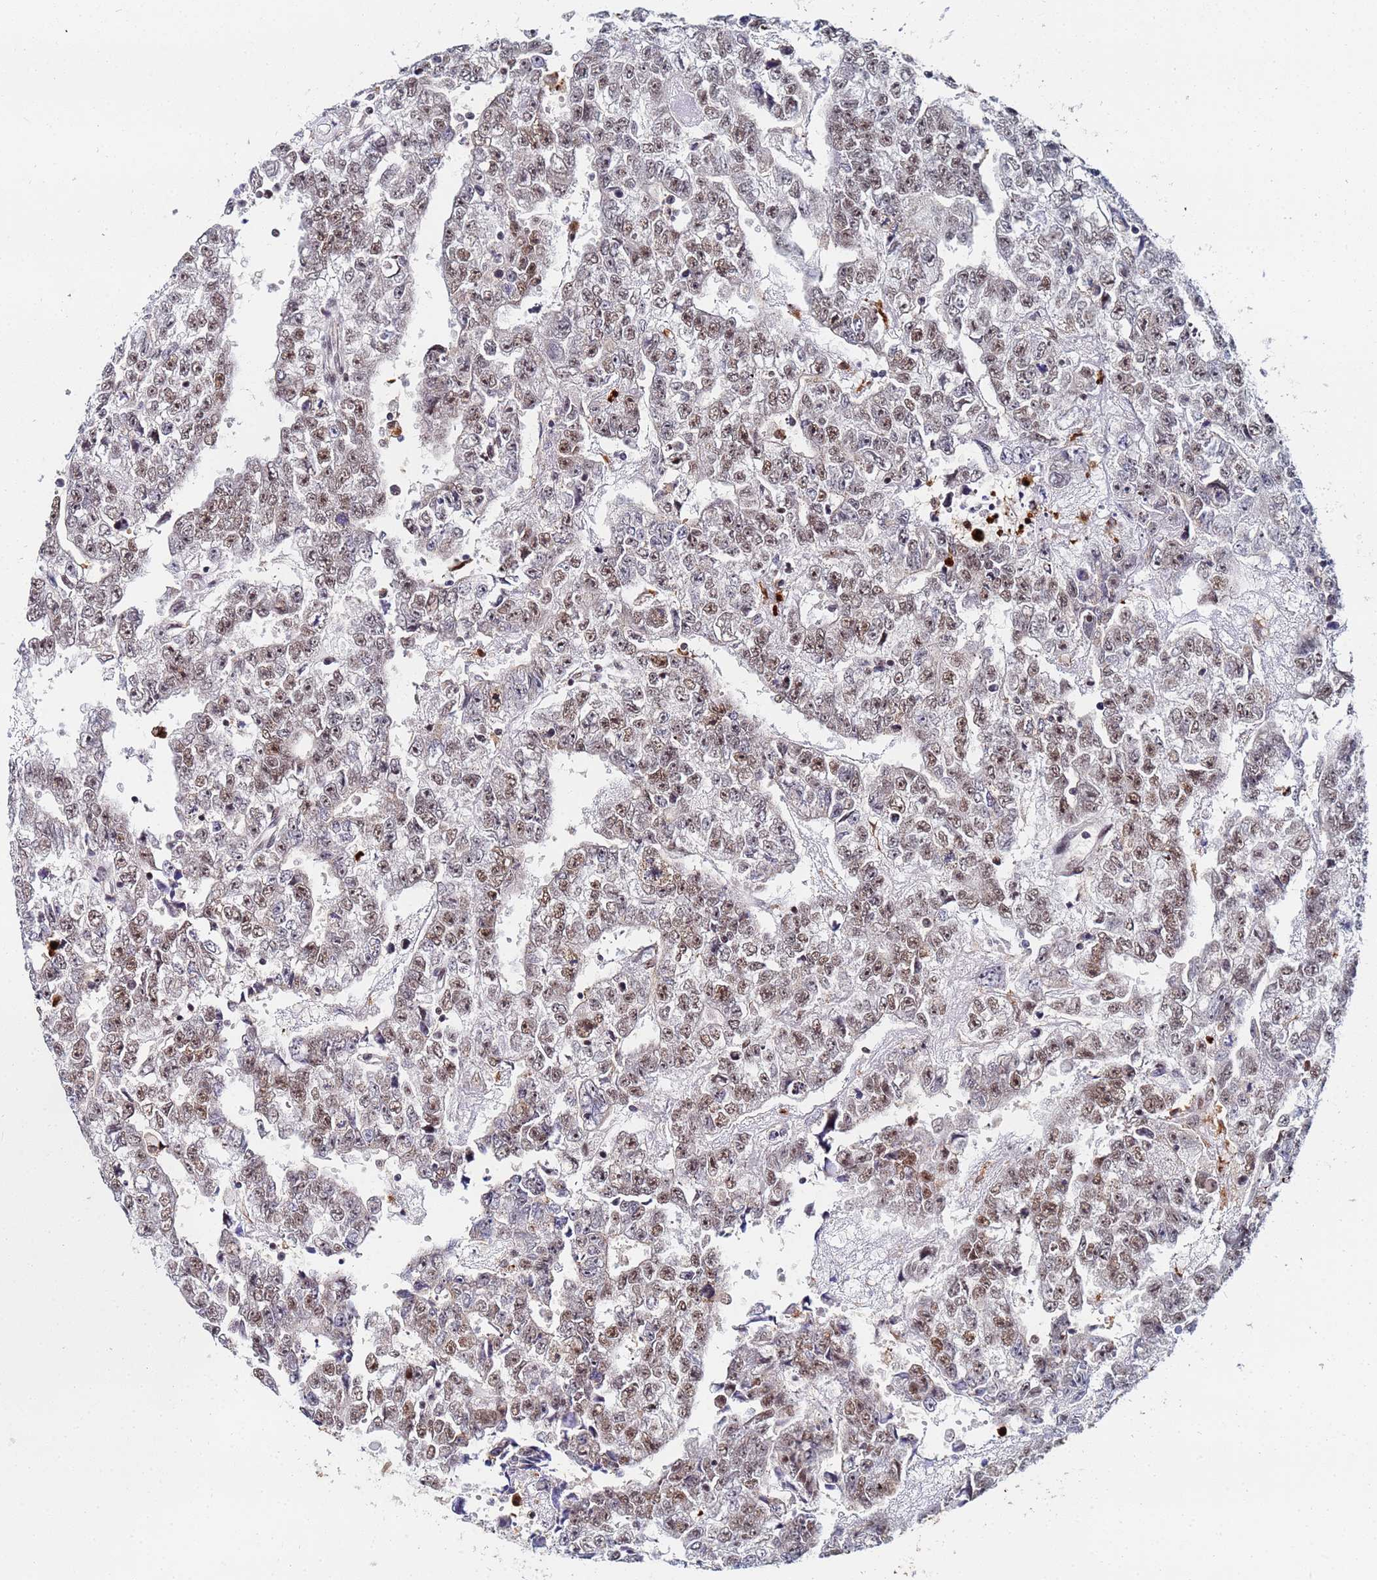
{"staining": {"intensity": "weak", "quantity": ">75%", "location": "nuclear"}, "tissue": "testis cancer", "cell_type": "Tumor cells", "image_type": "cancer", "snomed": [{"axis": "morphology", "description": "Carcinoma, Embryonal, NOS"}, {"axis": "topography", "description": "Testis"}], "caption": "This histopathology image shows immunohistochemistry (IHC) staining of testis cancer, with low weak nuclear staining in approximately >75% of tumor cells.", "gene": "MTCL1", "patient": {"sex": "male", "age": 25}}